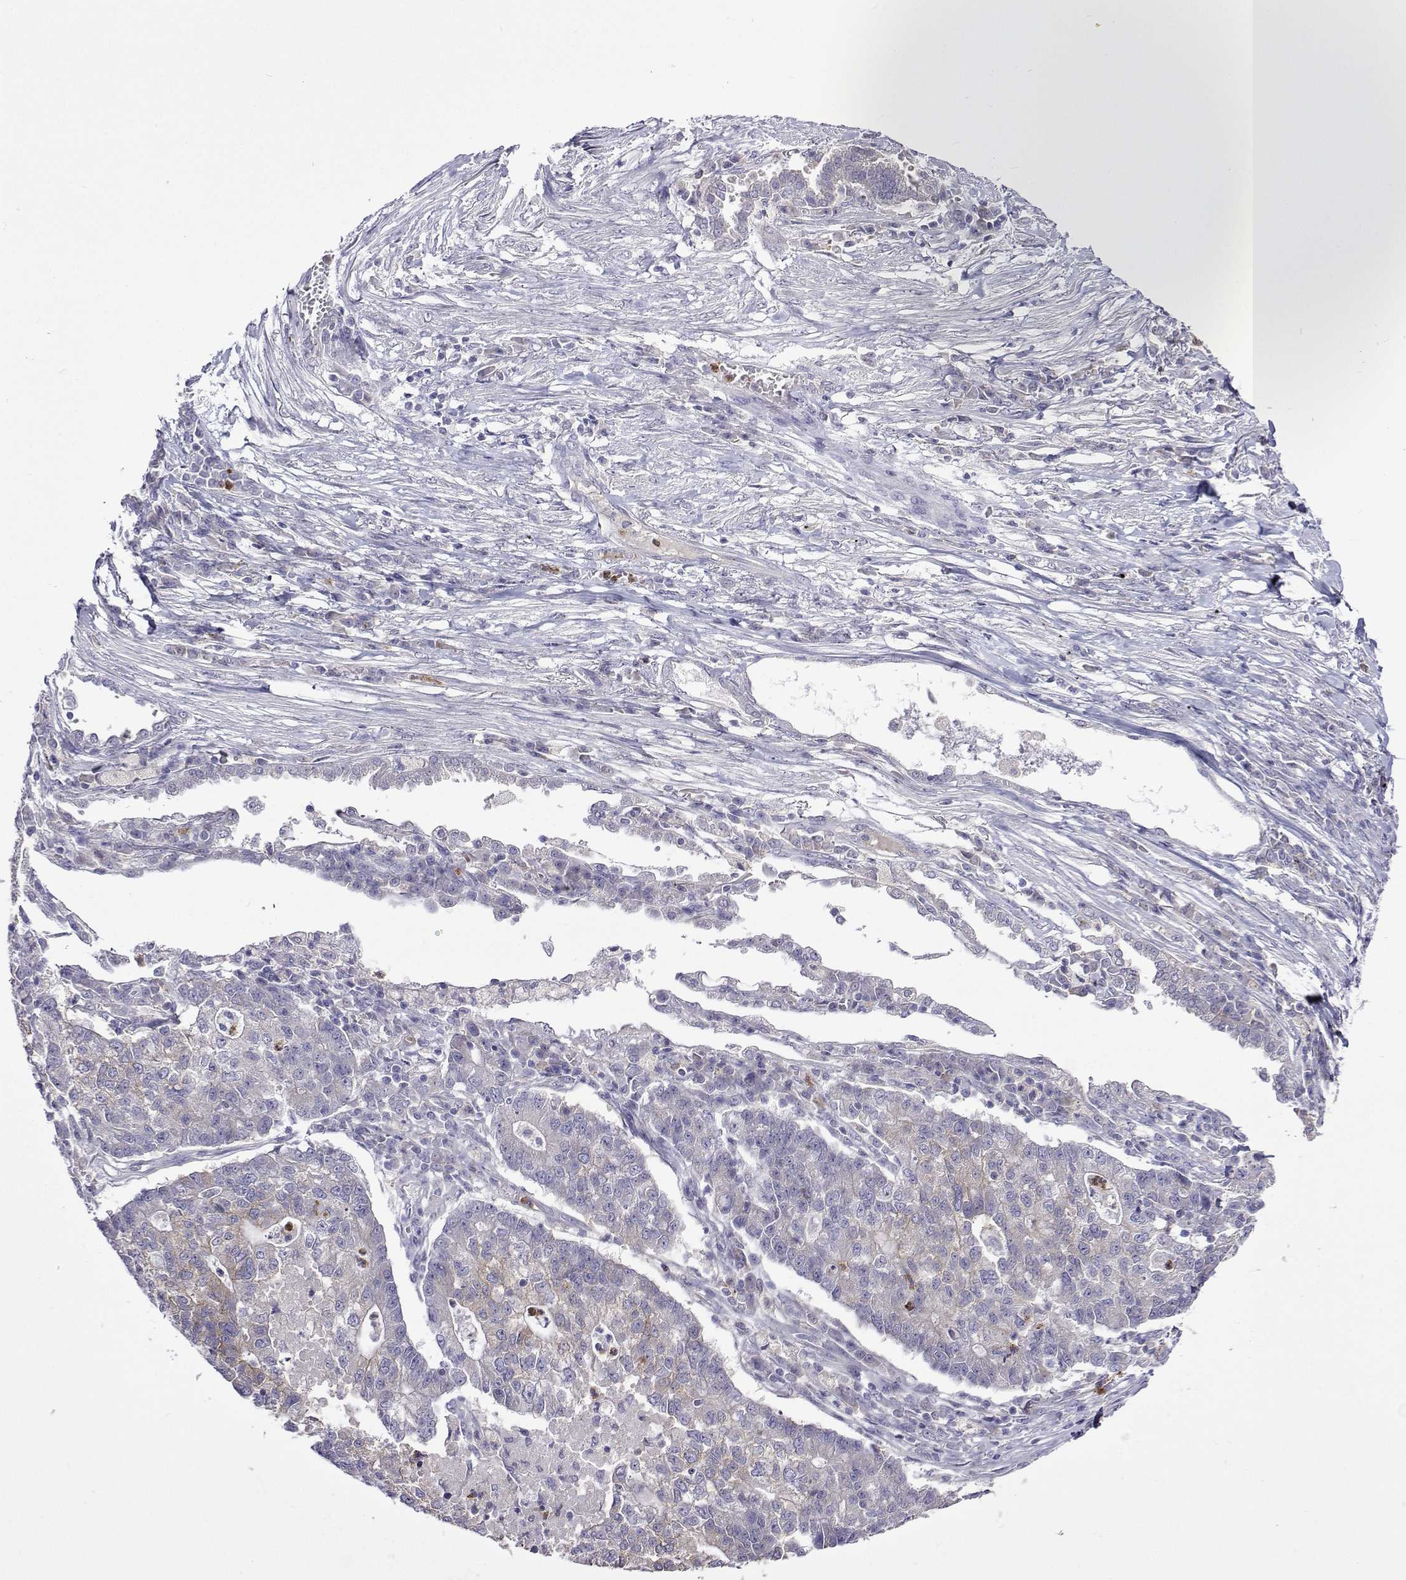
{"staining": {"intensity": "negative", "quantity": "none", "location": "none"}, "tissue": "lung cancer", "cell_type": "Tumor cells", "image_type": "cancer", "snomed": [{"axis": "morphology", "description": "Adenocarcinoma, NOS"}, {"axis": "topography", "description": "Lung"}], "caption": "Immunohistochemistry image of neoplastic tissue: lung adenocarcinoma stained with DAB displays no significant protein positivity in tumor cells.", "gene": "SULT2A1", "patient": {"sex": "male", "age": 57}}